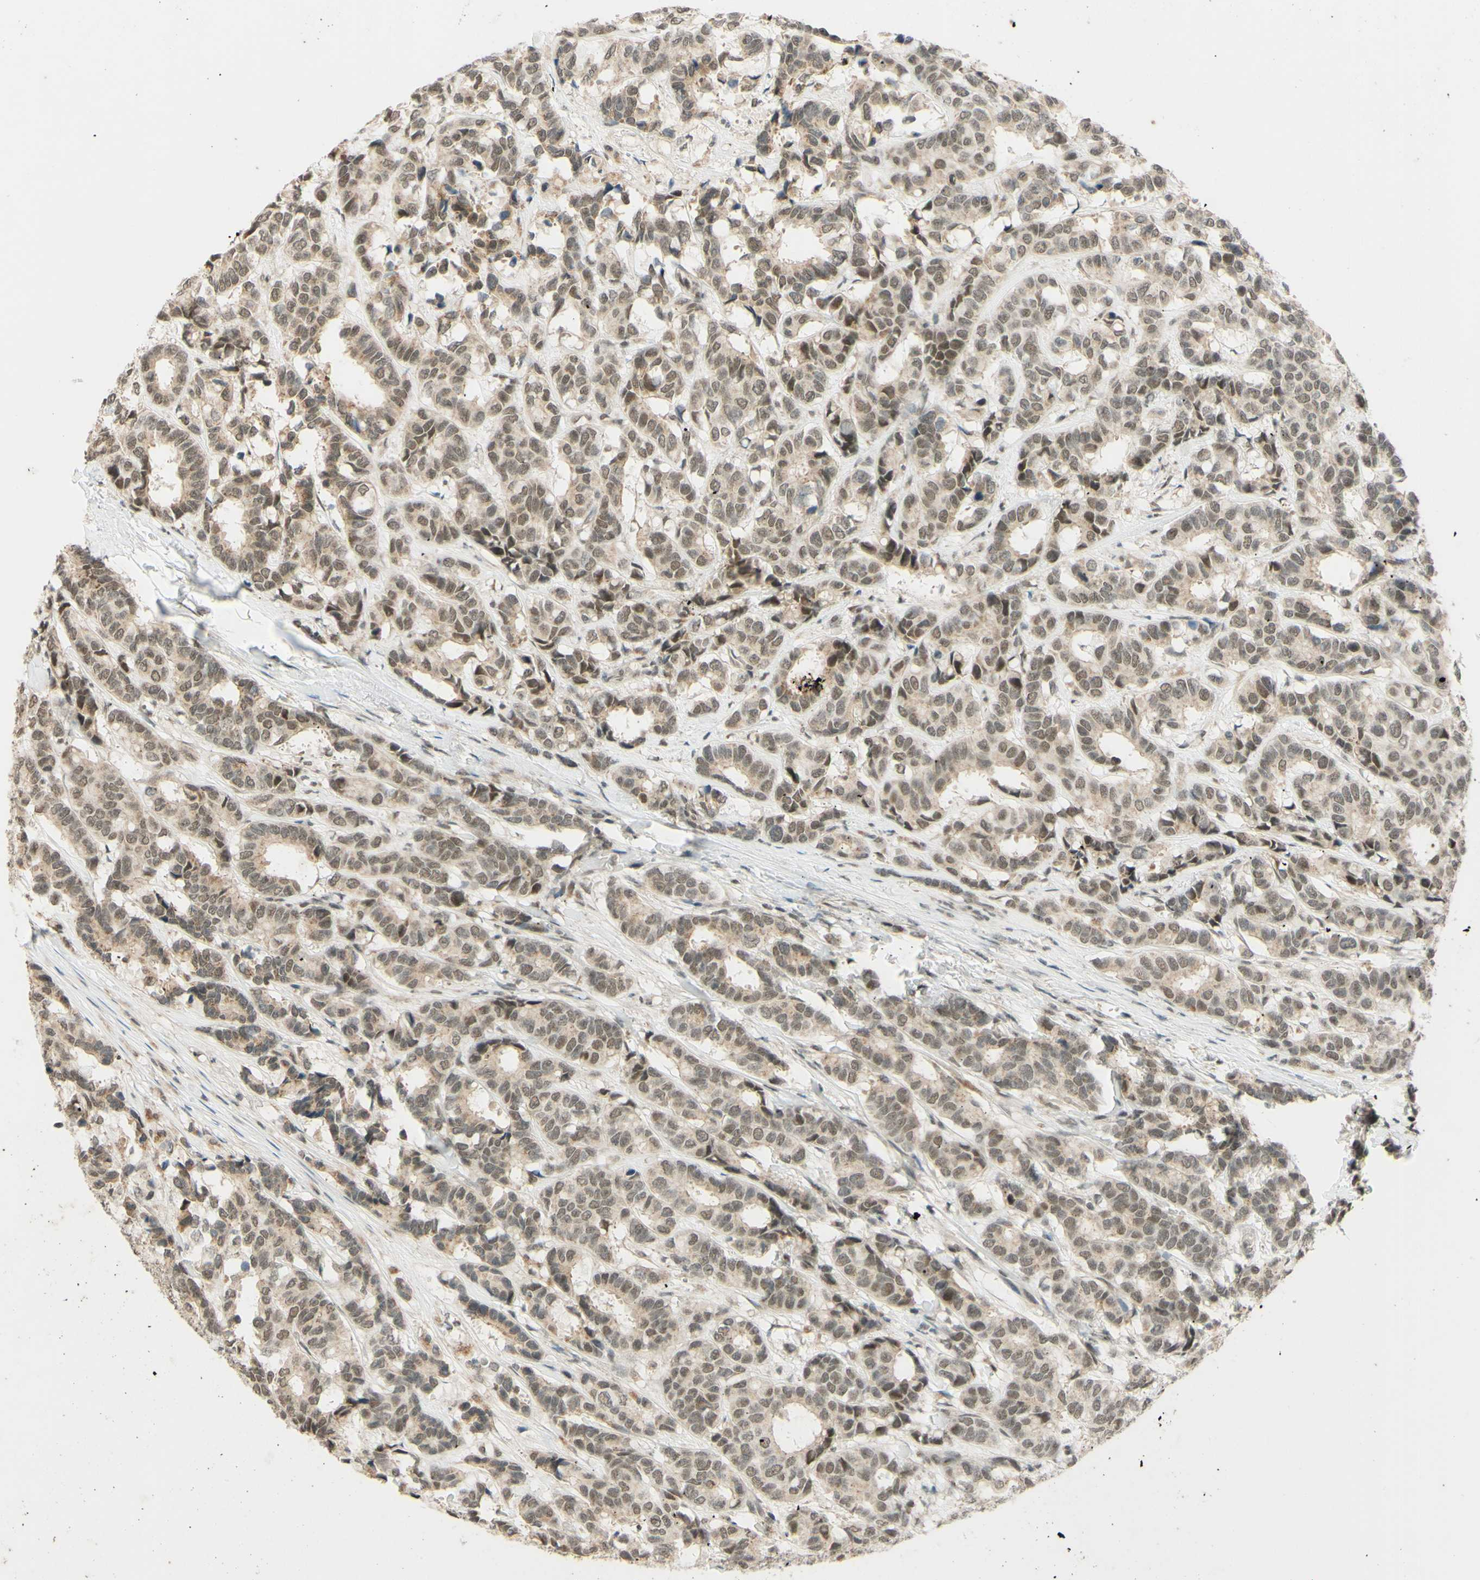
{"staining": {"intensity": "weak", "quantity": ">75%", "location": "nuclear"}, "tissue": "breast cancer", "cell_type": "Tumor cells", "image_type": "cancer", "snomed": [{"axis": "morphology", "description": "Duct carcinoma"}, {"axis": "topography", "description": "Breast"}], "caption": "Breast intraductal carcinoma stained for a protein displays weak nuclear positivity in tumor cells.", "gene": "SMARCB1", "patient": {"sex": "female", "age": 87}}